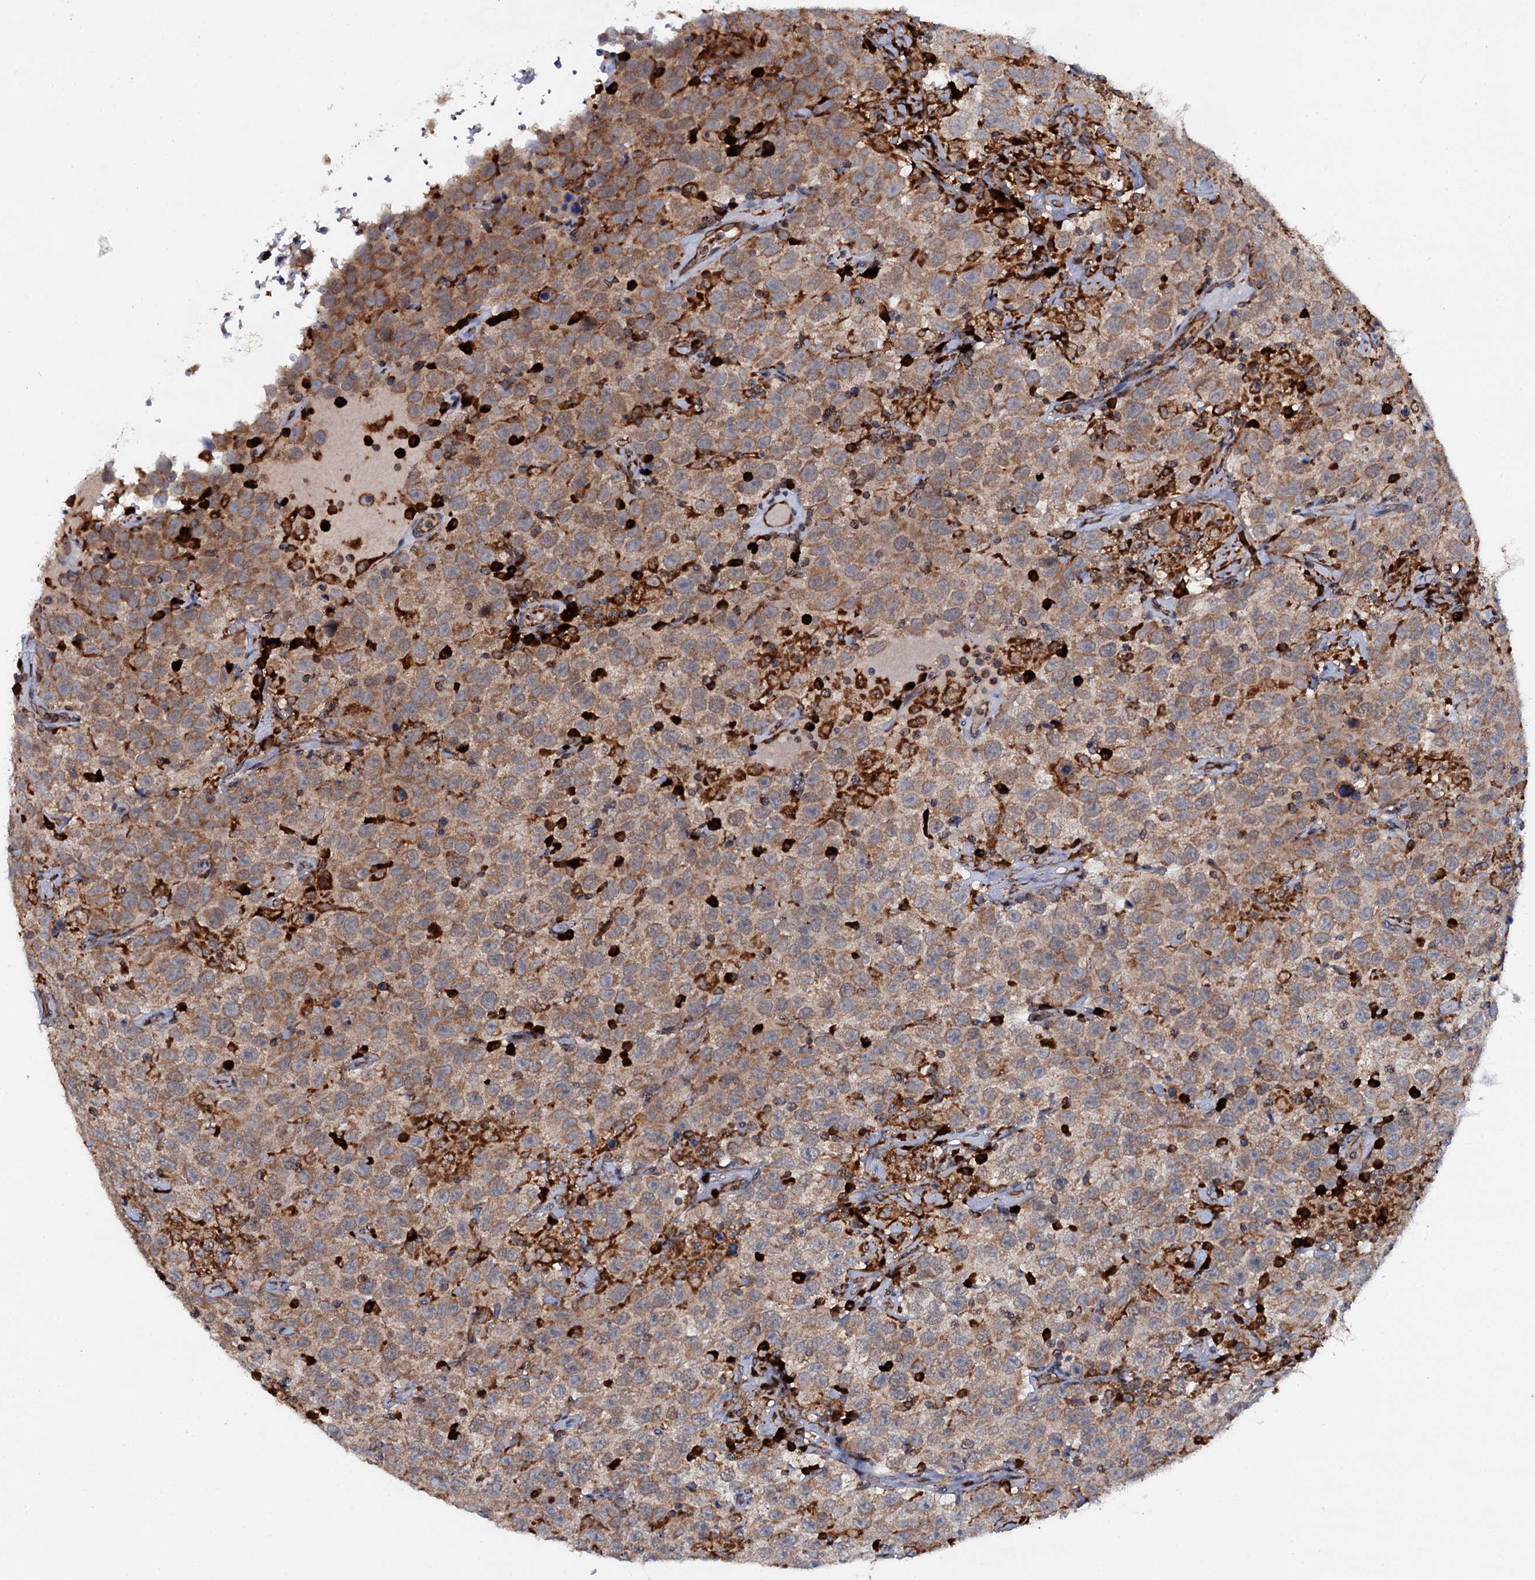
{"staining": {"intensity": "moderate", "quantity": ">75%", "location": "cytoplasmic/membranous"}, "tissue": "testis cancer", "cell_type": "Tumor cells", "image_type": "cancer", "snomed": [{"axis": "morphology", "description": "Seminoma, NOS"}, {"axis": "topography", "description": "Testis"}], "caption": "Immunohistochemistry (IHC) image of human seminoma (testis) stained for a protein (brown), which displays medium levels of moderate cytoplasmic/membranous staining in approximately >75% of tumor cells.", "gene": "UFM1", "patient": {"sex": "male", "age": 41}}